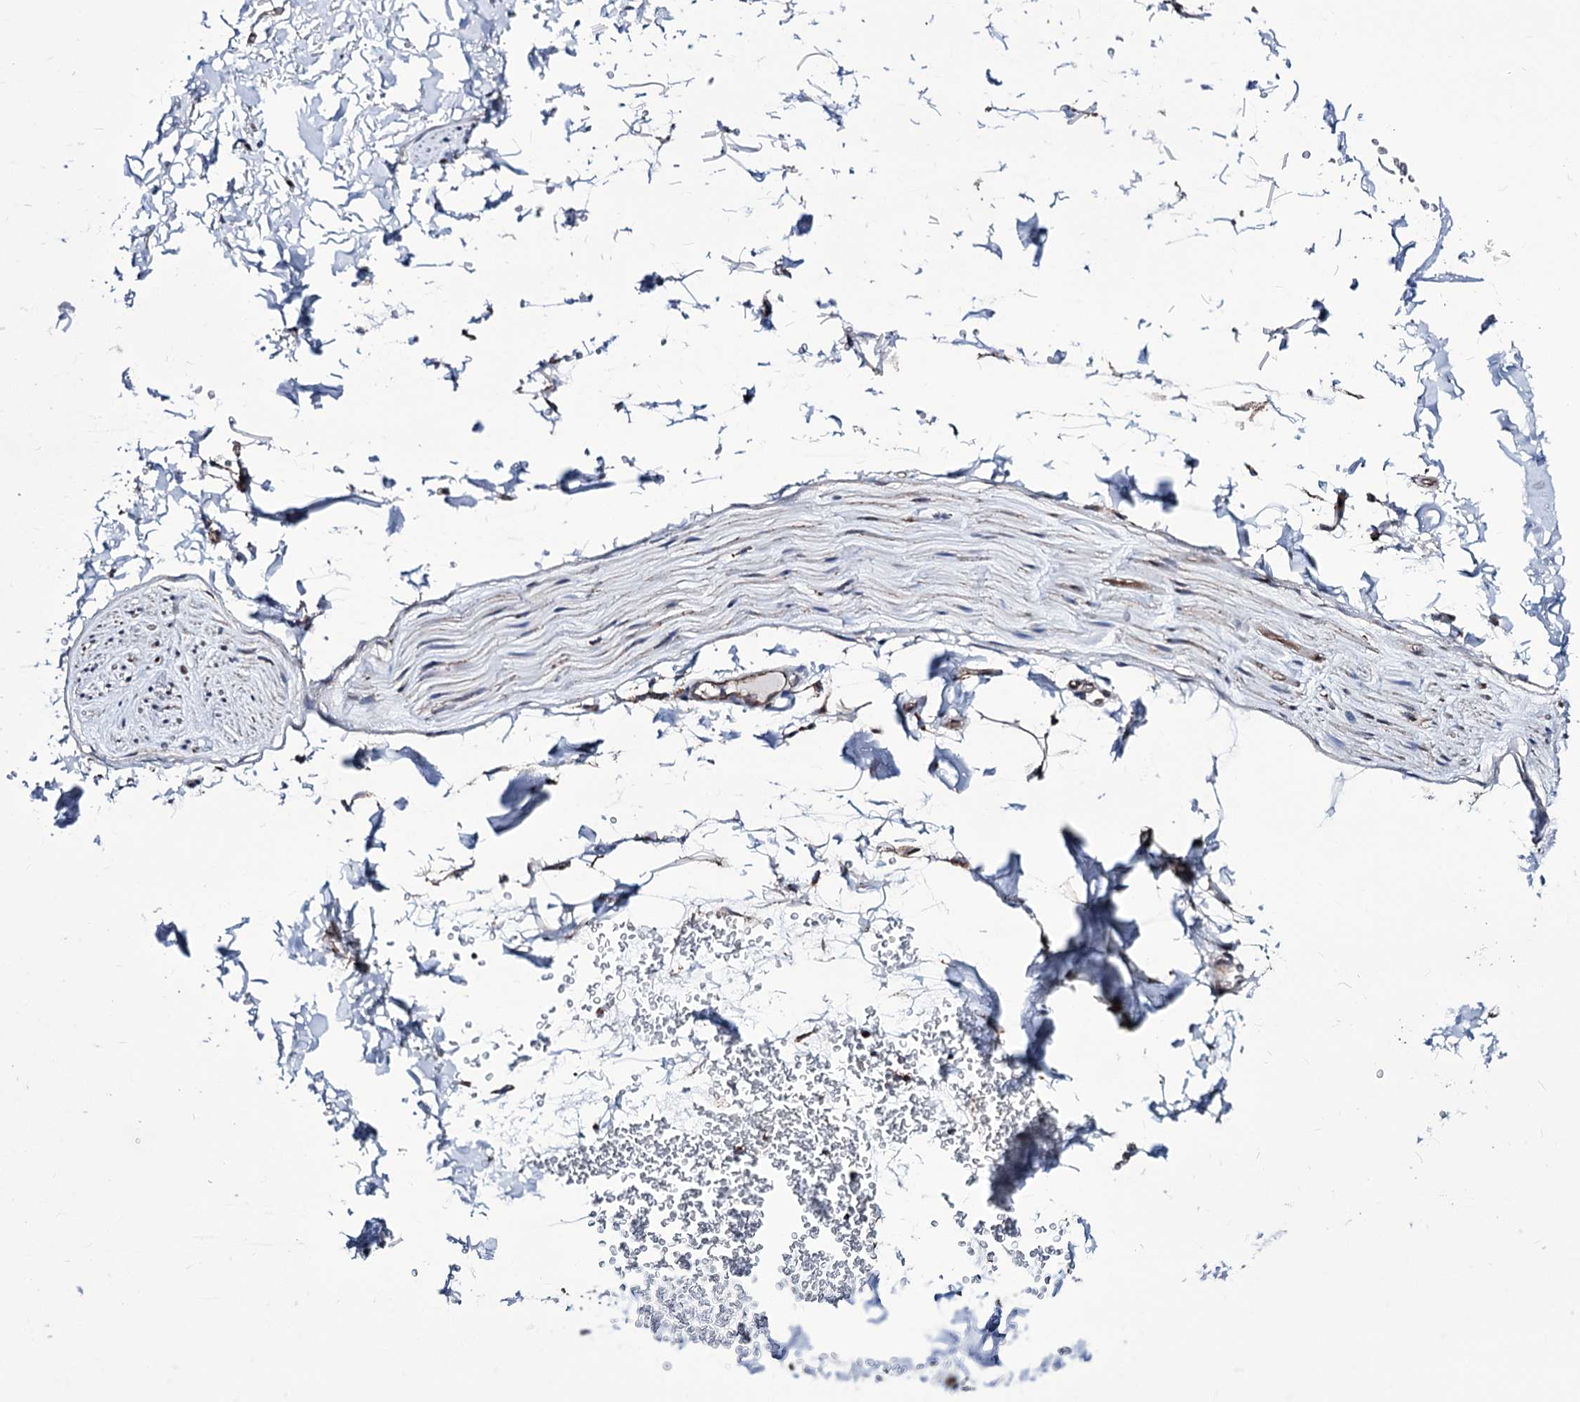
{"staining": {"intensity": "moderate", "quantity": "25%-75%", "location": "cytoplasmic/membranous"}, "tissue": "adipose tissue", "cell_type": "Adipocytes", "image_type": "normal", "snomed": [{"axis": "morphology", "description": "Normal tissue, NOS"}, {"axis": "topography", "description": "Cartilage tissue"}, {"axis": "topography", "description": "Bronchus"}], "caption": "Brown immunohistochemical staining in normal human adipose tissue exhibits moderate cytoplasmic/membranous staining in about 25%-75% of adipocytes.", "gene": "CREB3L4", "patient": {"sex": "female", "age": 73}}